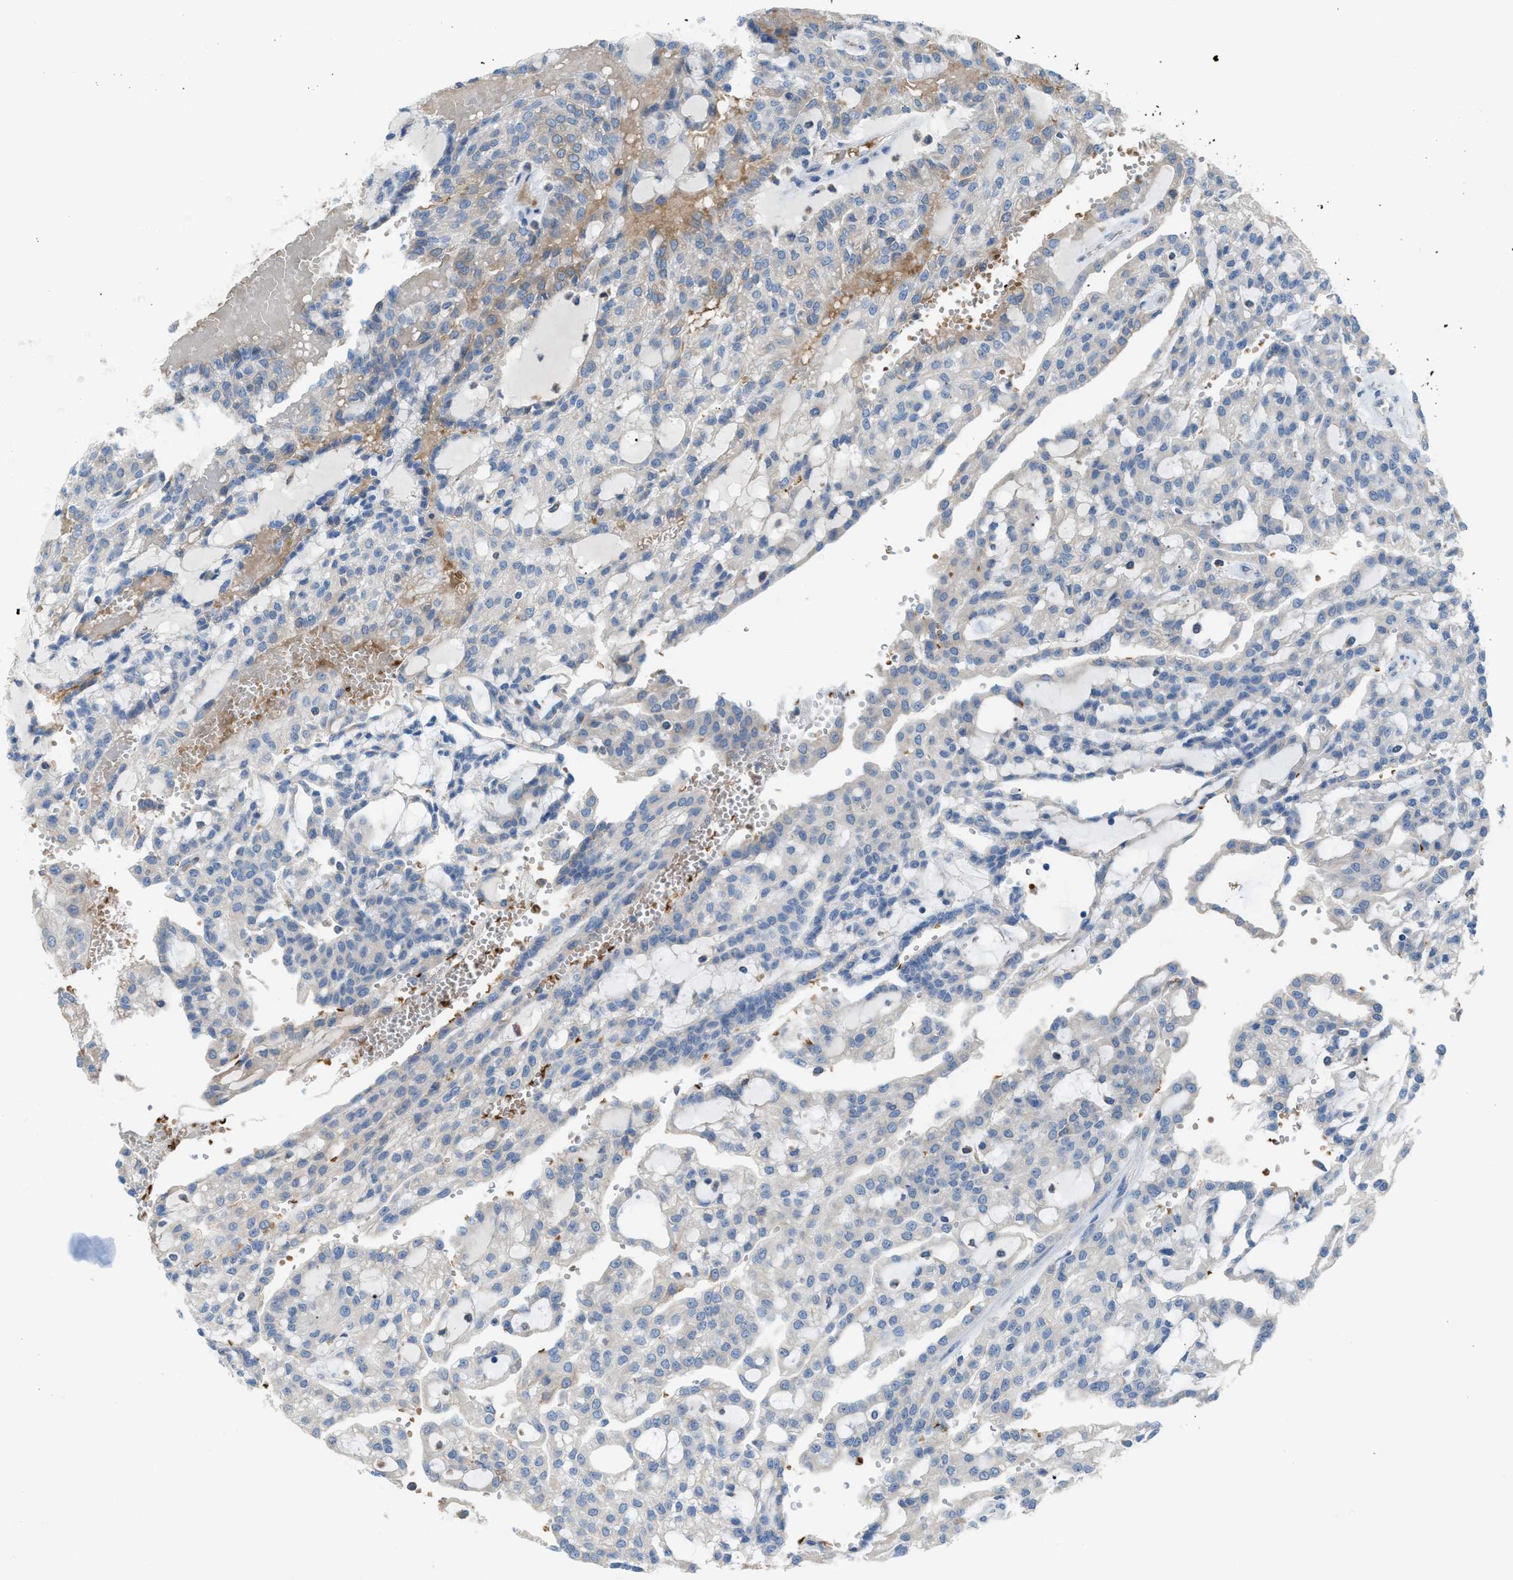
{"staining": {"intensity": "negative", "quantity": "none", "location": "none"}, "tissue": "renal cancer", "cell_type": "Tumor cells", "image_type": "cancer", "snomed": [{"axis": "morphology", "description": "Adenocarcinoma, NOS"}, {"axis": "topography", "description": "Kidney"}], "caption": "An IHC micrograph of renal cancer is shown. There is no staining in tumor cells of renal cancer.", "gene": "CA3", "patient": {"sex": "male", "age": 63}}